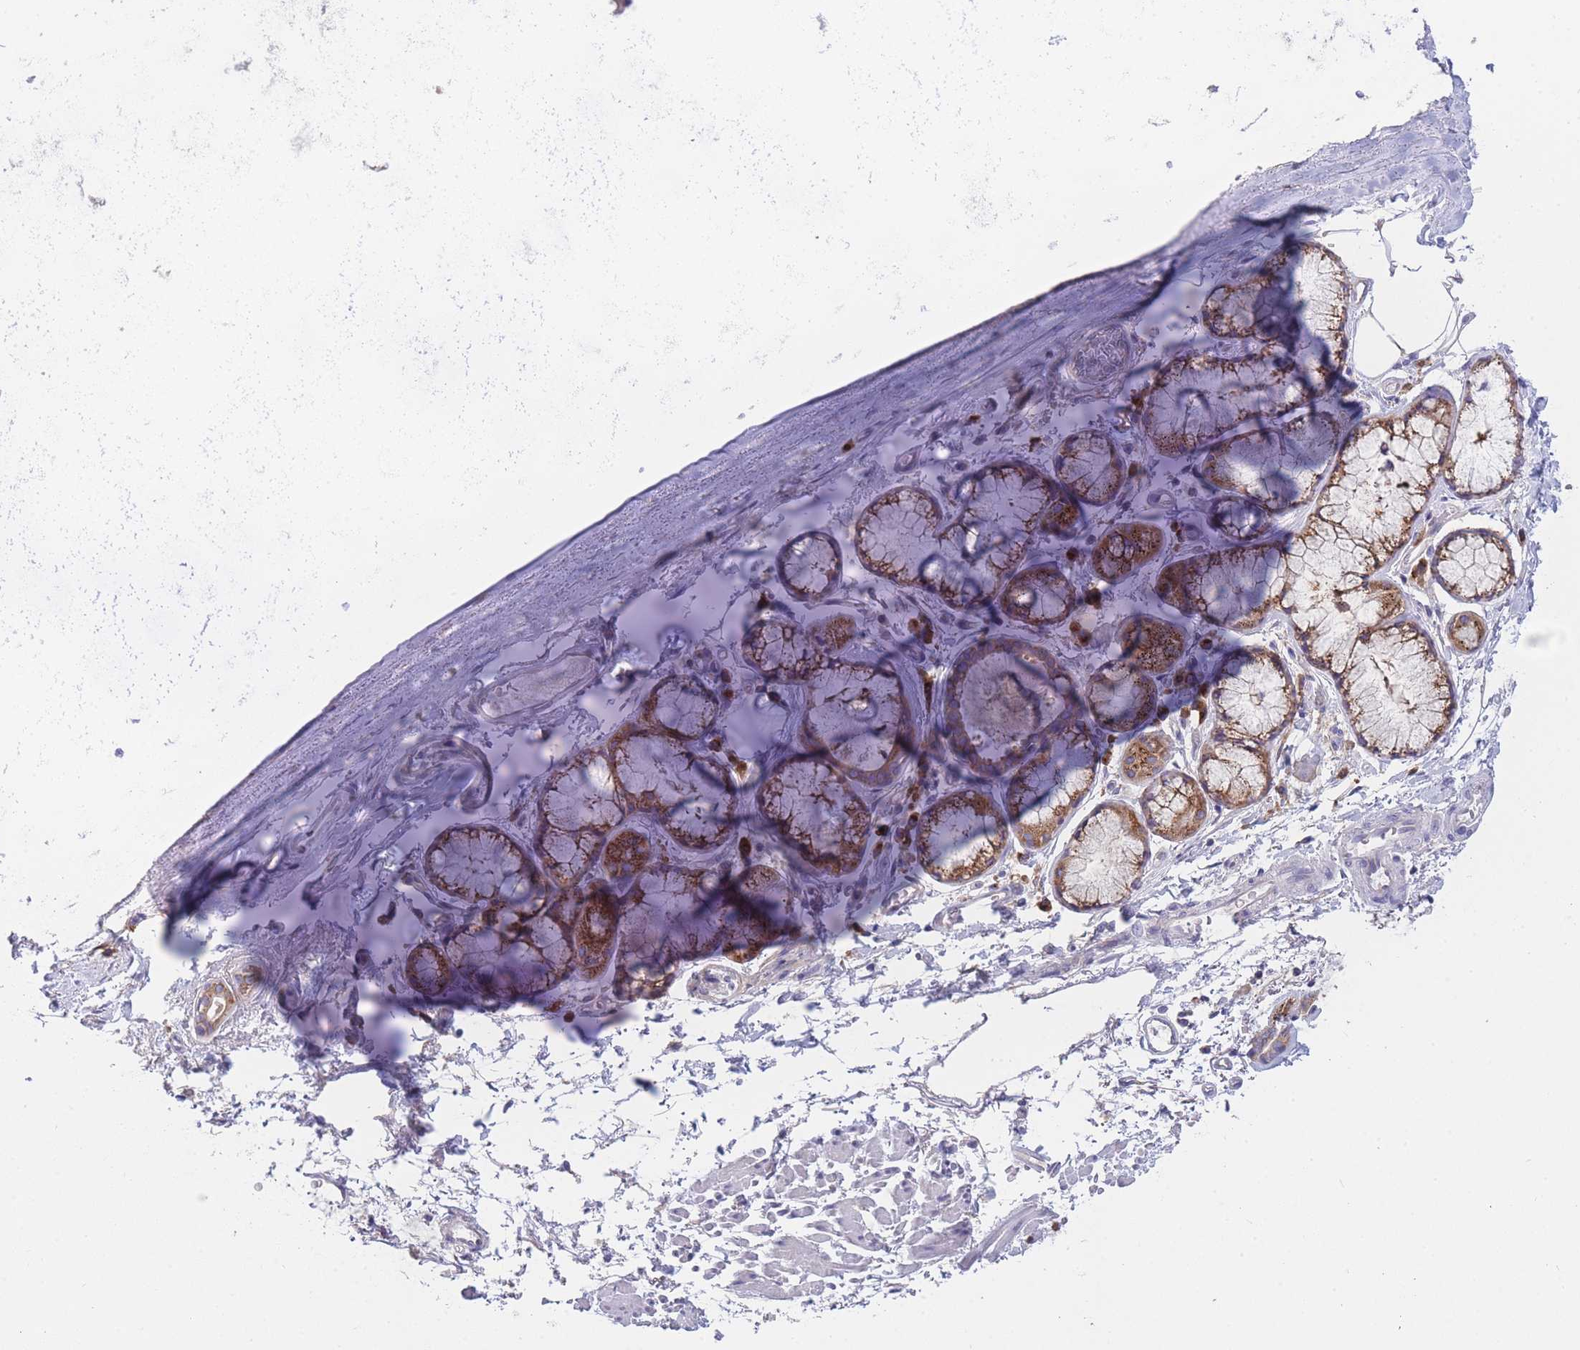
{"staining": {"intensity": "negative", "quantity": "none", "location": "none"}, "tissue": "soft tissue", "cell_type": "Chondrocytes", "image_type": "normal", "snomed": [{"axis": "morphology", "description": "Normal tissue, NOS"}, {"axis": "topography", "description": "Cartilage tissue"}], "caption": "Chondrocytes show no significant positivity in normal soft tissue. (DAB IHC with hematoxylin counter stain).", "gene": "COPG1", "patient": {"sex": "male", "age": 73}}